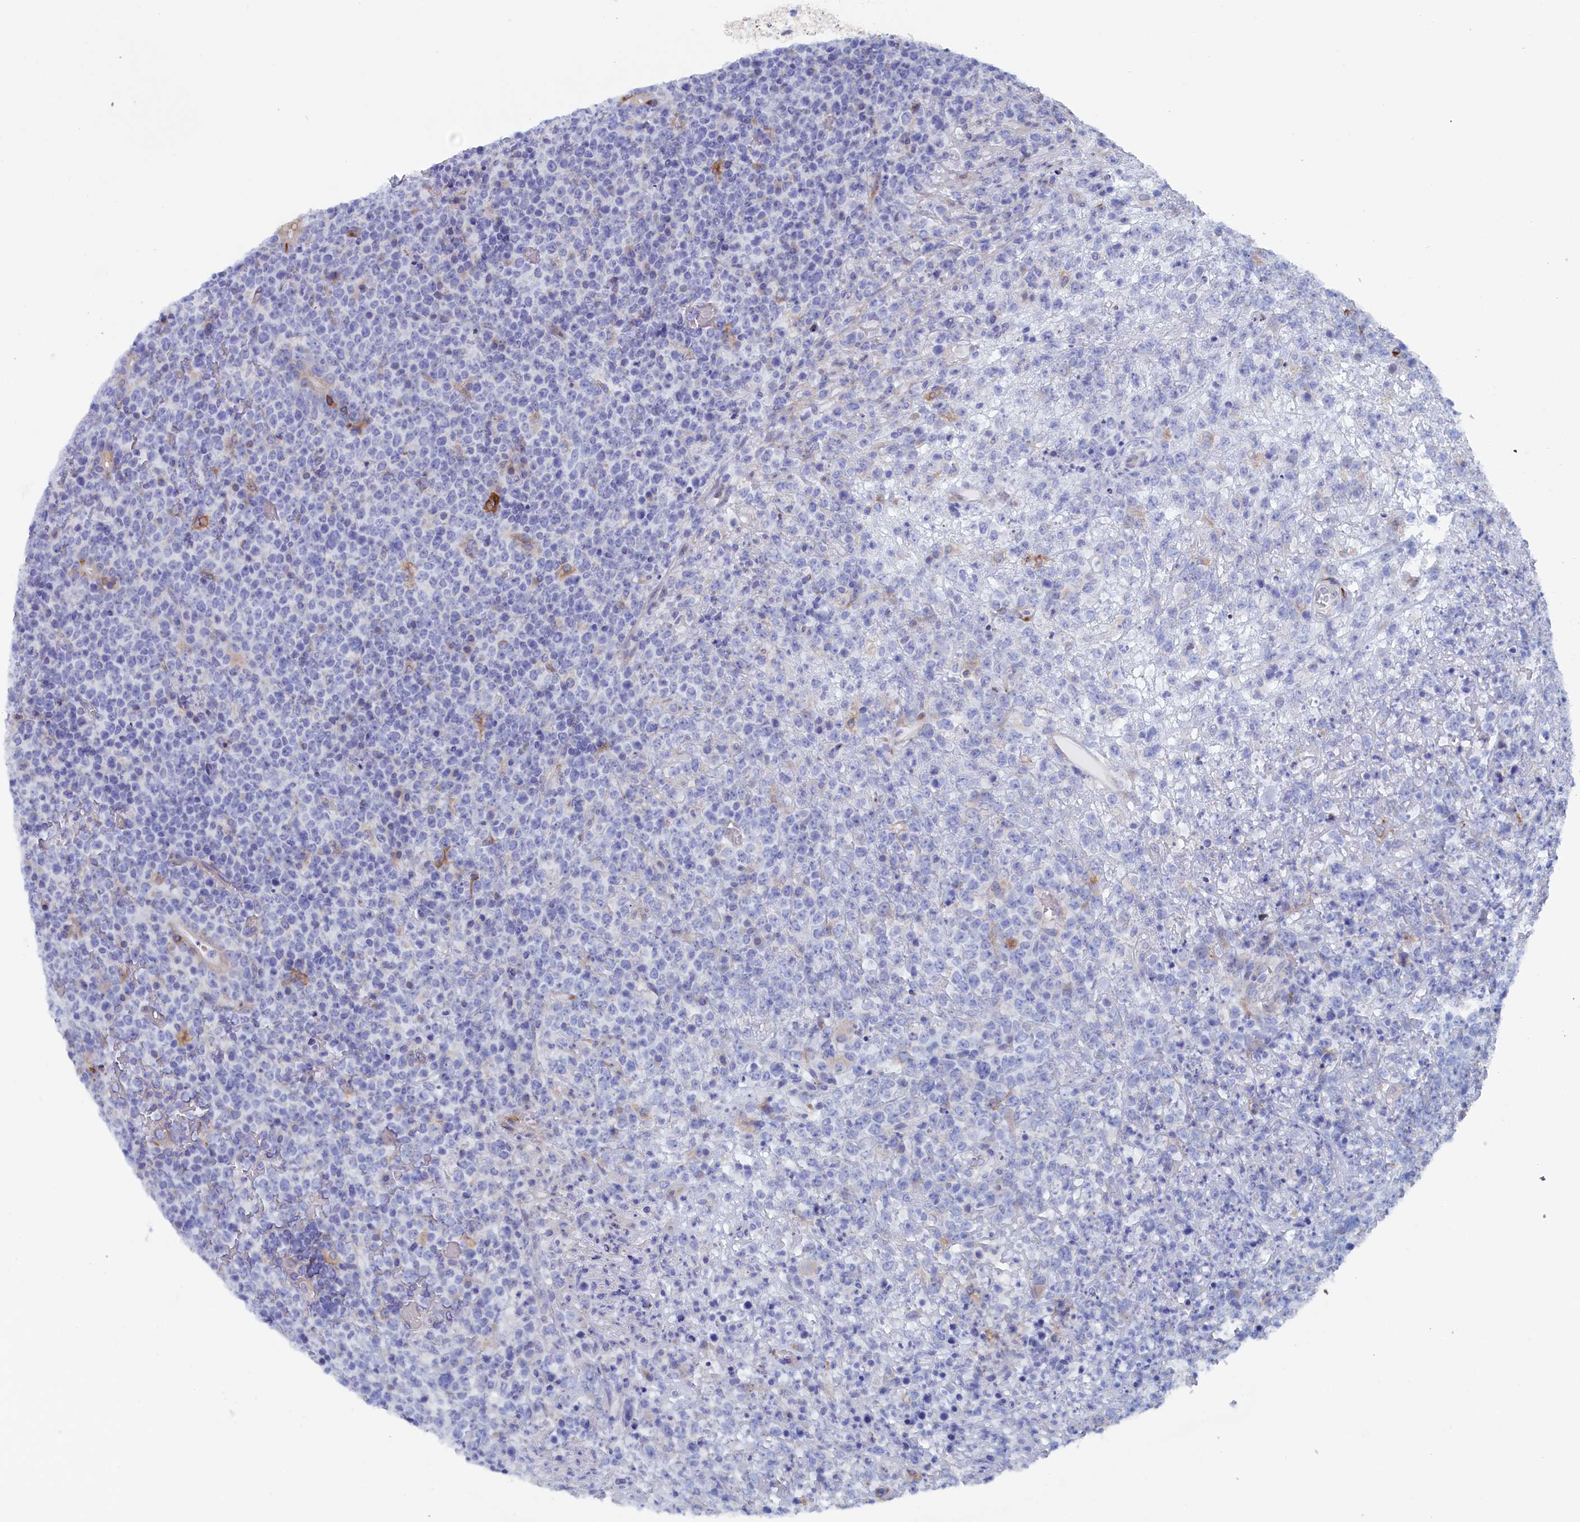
{"staining": {"intensity": "negative", "quantity": "none", "location": "none"}, "tissue": "lymphoma", "cell_type": "Tumor cells", "image_type": "cancer", "snomed": [{"axis": "morphology", "description": "Malignant lymphoma, non-Hodgkin's type, High grade"}, {"axis": "topography", "description": "Colon"}], "caption": "Protein analysis of high-grade malignant lymphoma, non-Hodgkin's type demonstrates no significant positivity in tumor cells.", "gene": "COG7", "patient": {"sex": "female", "age": 53}}